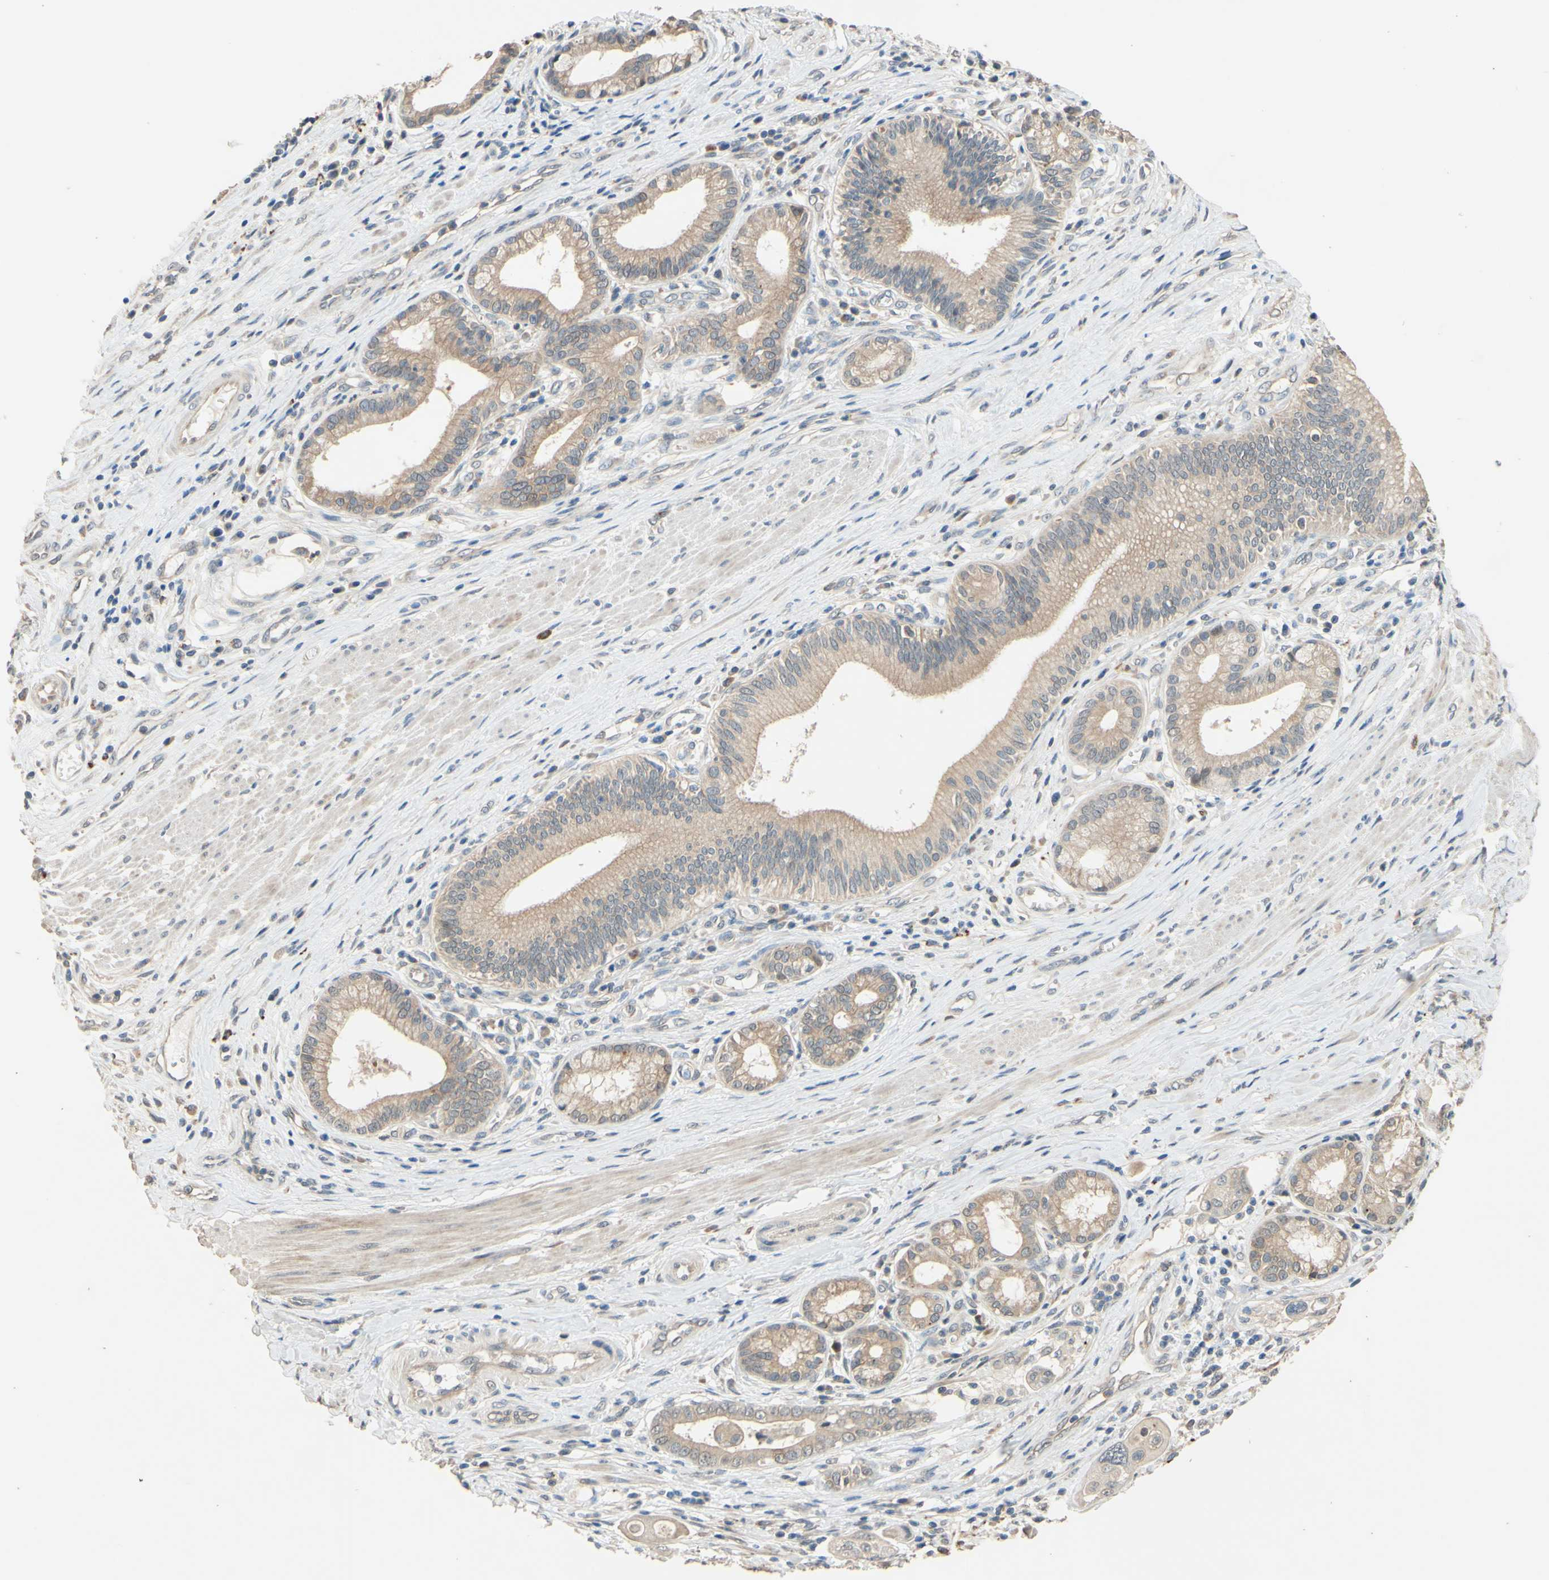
{"staining": {"intensity": "weak", "quantity": ">75%", "location": "cytoplasmic/membranous"}, "tissue": "pancreatic cancer", "cell_type": "Tumor cells", "image_type": "cancer", "snomed": [{"axis": "morphology", "description": "Adenocarcinoma, NOS"}, {"axis": "topography", "description": "Pancreas"}], "caption": "This micrograph demonstrates IHC staining of human pancreatic cancer (adenocarcinoma), with low weak cytoplasmic/membranous expression in about >75% of tumor cells.", "gene": "SMIM19", "patient": {"sex": "female", "age": 75}}